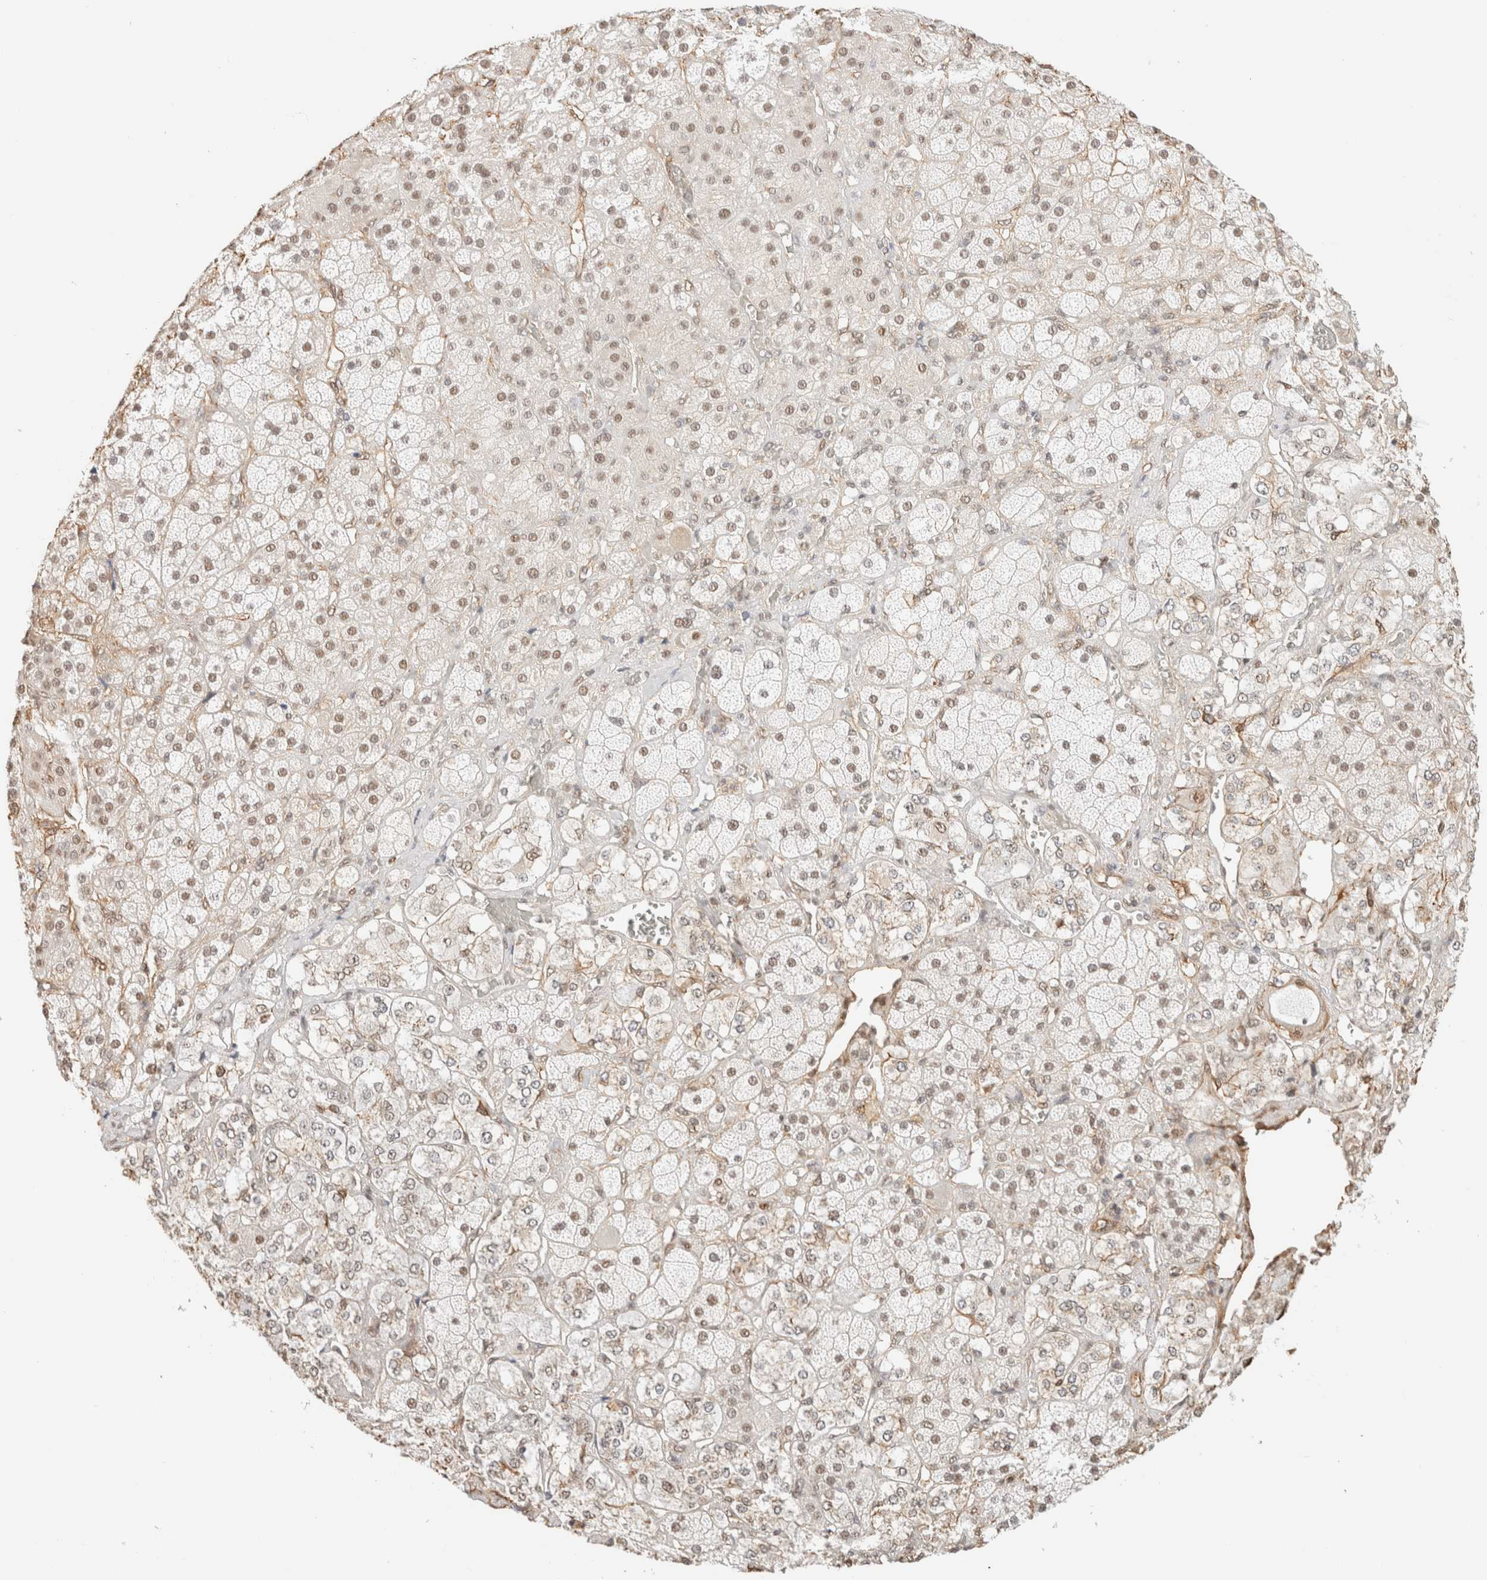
{"staining": {"intensity": "moderate", "quantity": ">75%", "location": "nuclear"}, "tissue": "adrenal gland", "cell_type": "Glandular cells", "image_type": "normal", "snomed": [{"axis": "morphology", "description": "Normal tissue, NOS"}, {"axis": "topography", "description": "Adrenal gland"}], "caption": "An image showing moderate nuclear staining in approximately >75% of glandular cells in unremarkable adrenal gland, as visualized by brown immunohistochemical staining.", "gene": "ARID5A", "patient": {"sex": "male", "age": 57}}